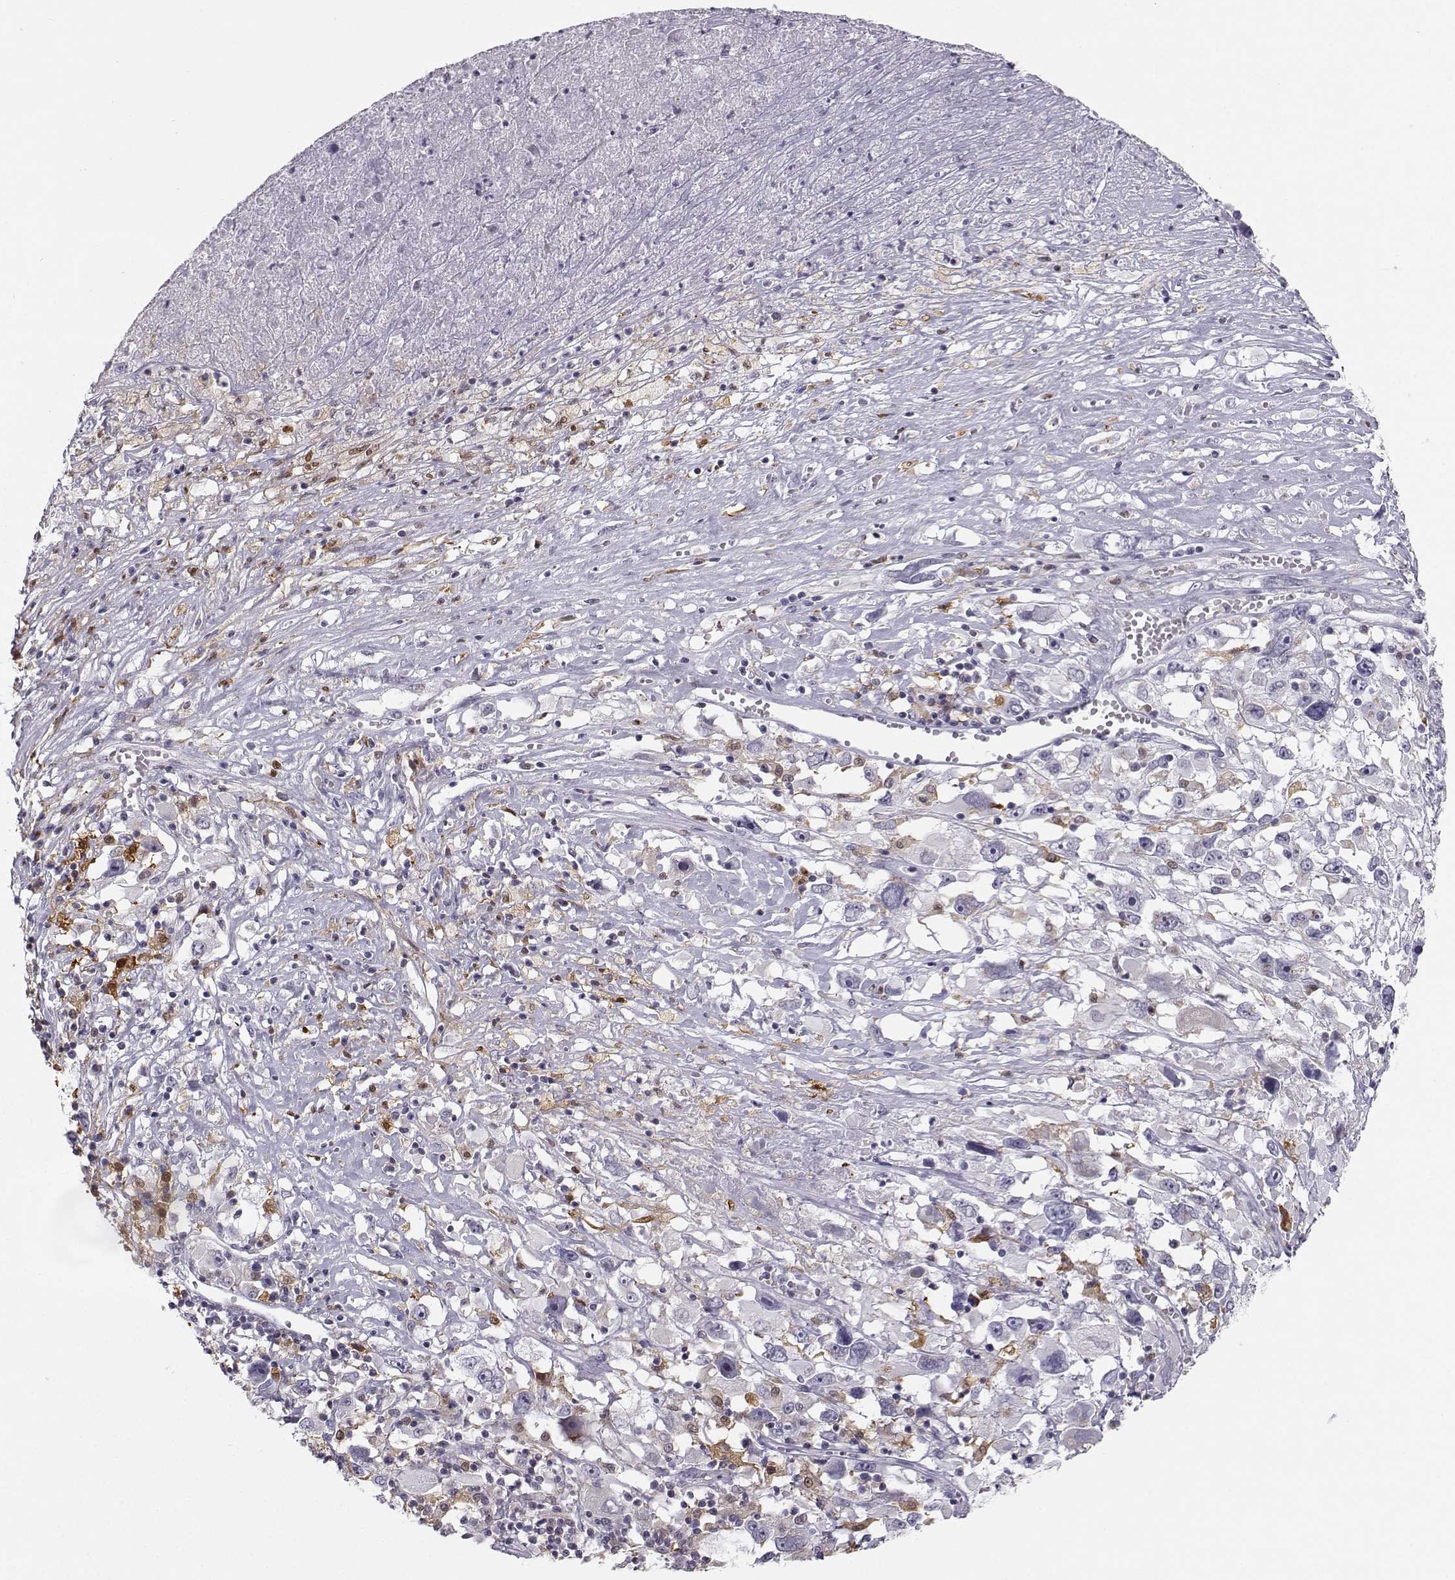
{"staining": {"intensity": "negative", "quantity": "none", "location": "none"}, "tissue": "melanoma", "cell_type": "Tumor cells", "image_type": "cancer", "snomed": [{"axis": "morphology", "description": "Malignant melanoma, Metastatic site"}, {"axis": "topography", "description": "Soft tissue"}], "caption": "This is an IHC micrograph of human malignant melanoma (metastatic site). There is no expression in tumor cells.", "gene": "HTR7", "patient": {"sex": "male", "age": 50}}